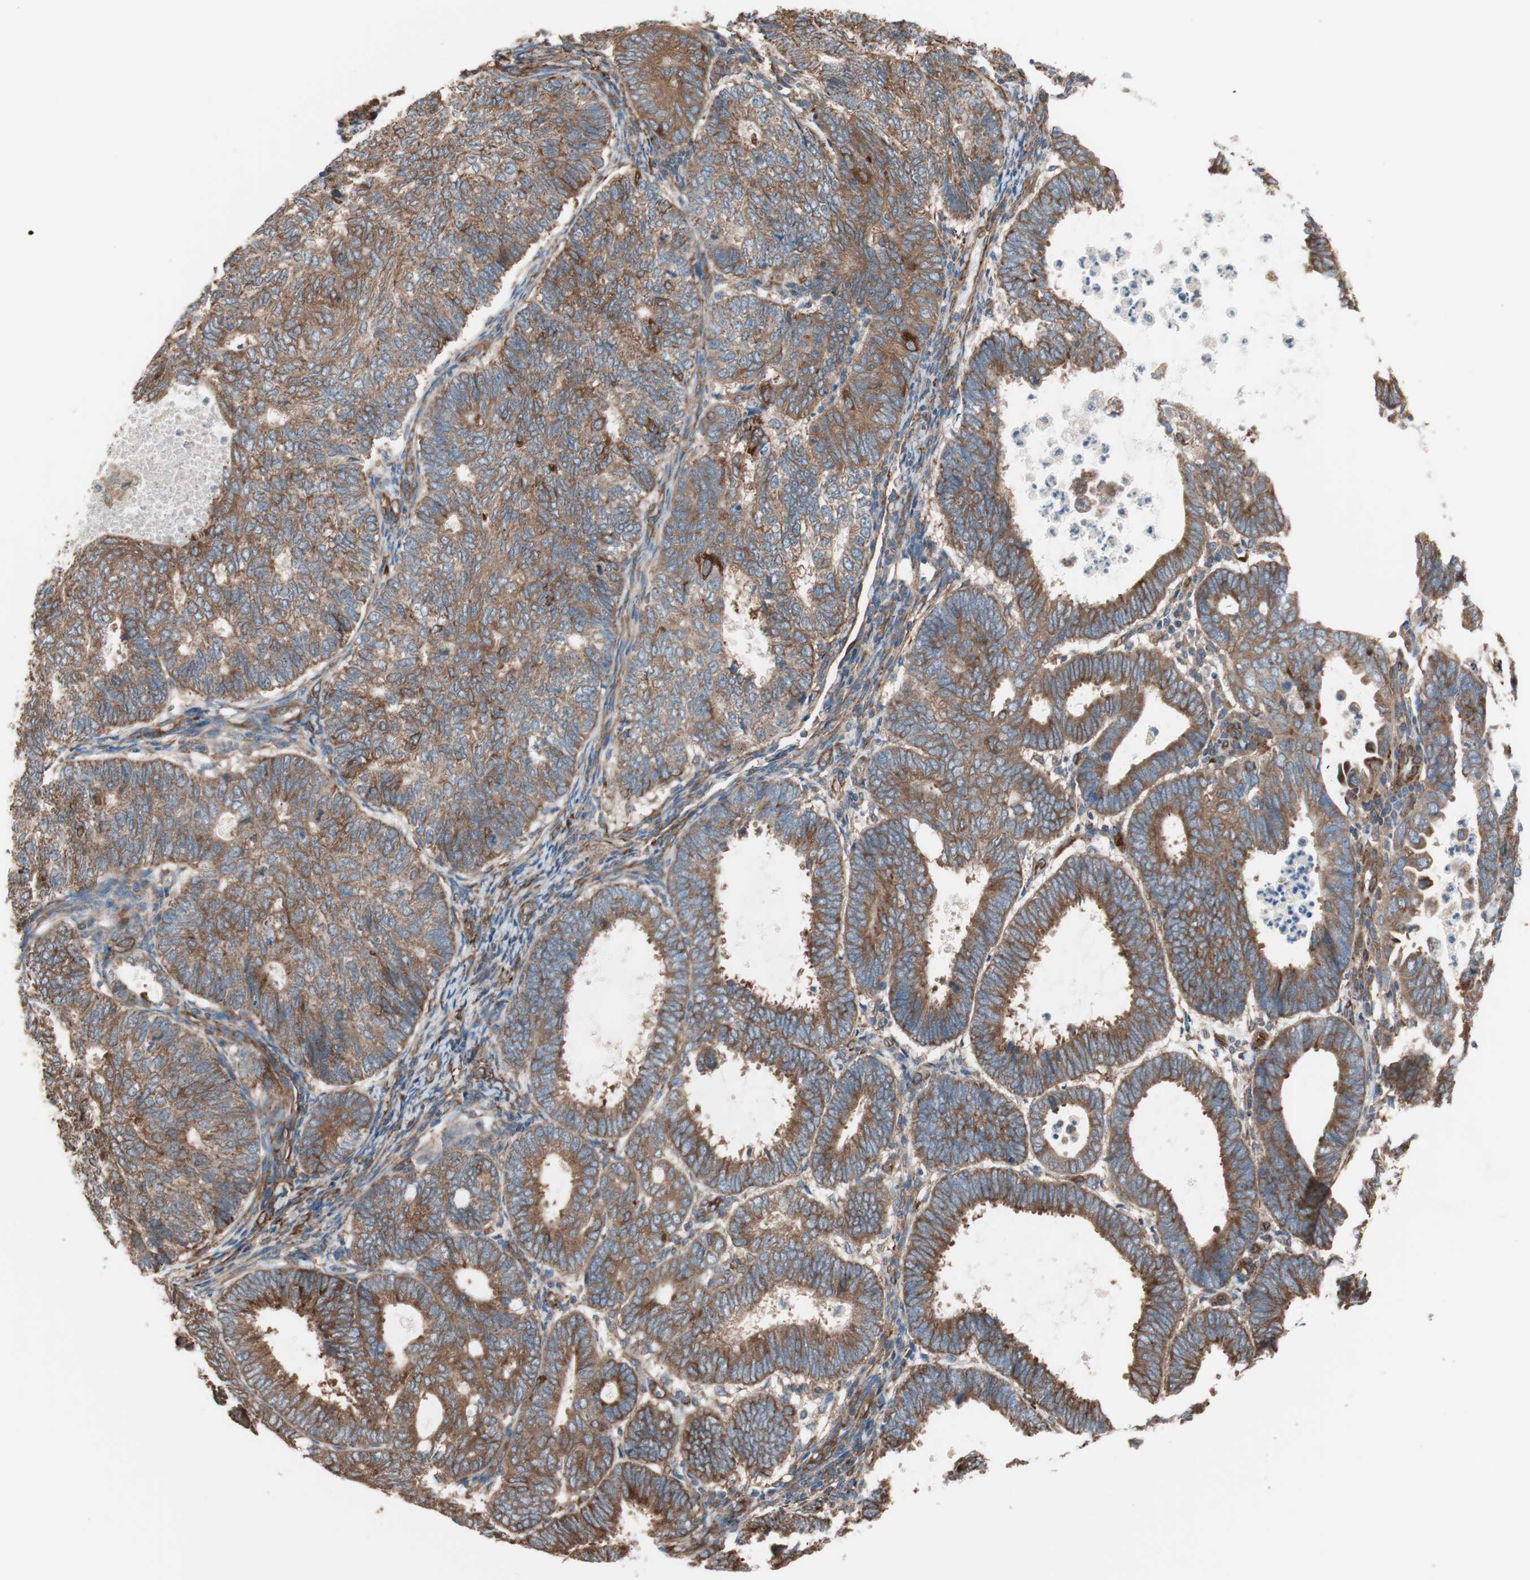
{"staining": {"intensity": "strong", "quantity": ">75%", "location": "cytoplasmic/membranous"}, "tissue": "endometrial cancer", "cell_type": "Tumor cells", "image_type": "cancer", "snomed": [{"axis": "morphology", "description": "Adenocarcinoma, NOS"}, {"axis": "topography", "description": "Uterus"}], "caption": "A high amount of strong cytoplasmic/membranous expression is appreciated in approximately >75% of tumor cells in endometrial cancer (adenocarcinoma) tissue. Nuclei are stained in blue.", "gene": "GPSM2", "patient": {"sex": "female", "age": 60}}